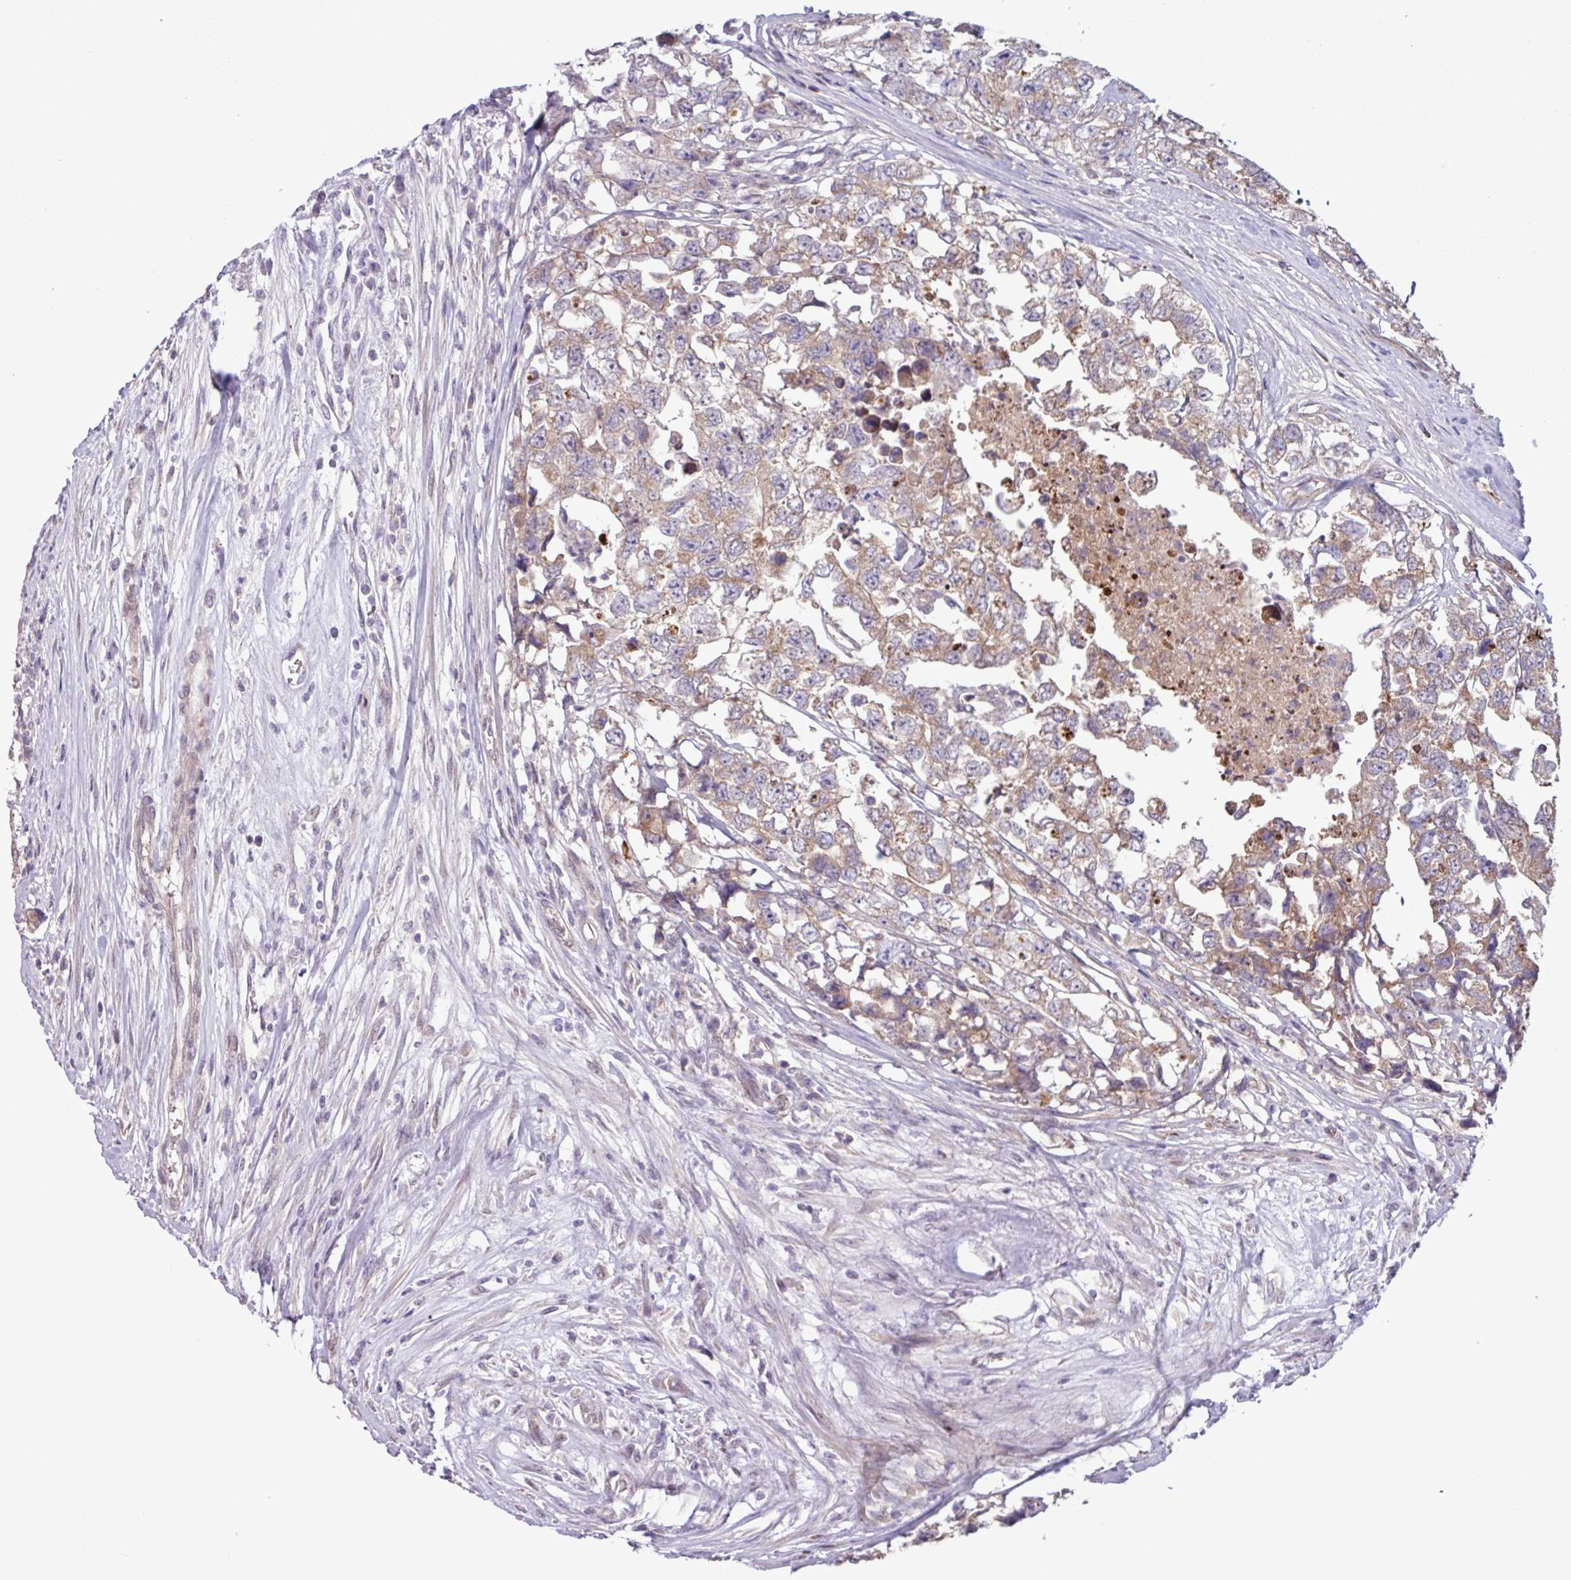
{"staining": {"intensity": "weak", "quantity": "25%-75%", "location": "cytoplasmic/membranous"}, "tissue": "testis cancer", "cell_type": "Tumor cells", "image_type": "cancer", "snomed": [{"axis": "morphology", "description": "Carcinoma, Embryonal, NOS"}, {"axis": "topography", "description": "Testis"}], "caption": "A low amount of weak cytoplasmic/membranous positivity is present in approximately 25%-75% of tumor cells in embryonal carcinoma (testis) tissue.", "gene": "PDPR", "patient": {"sex": "male", "age": 22}}